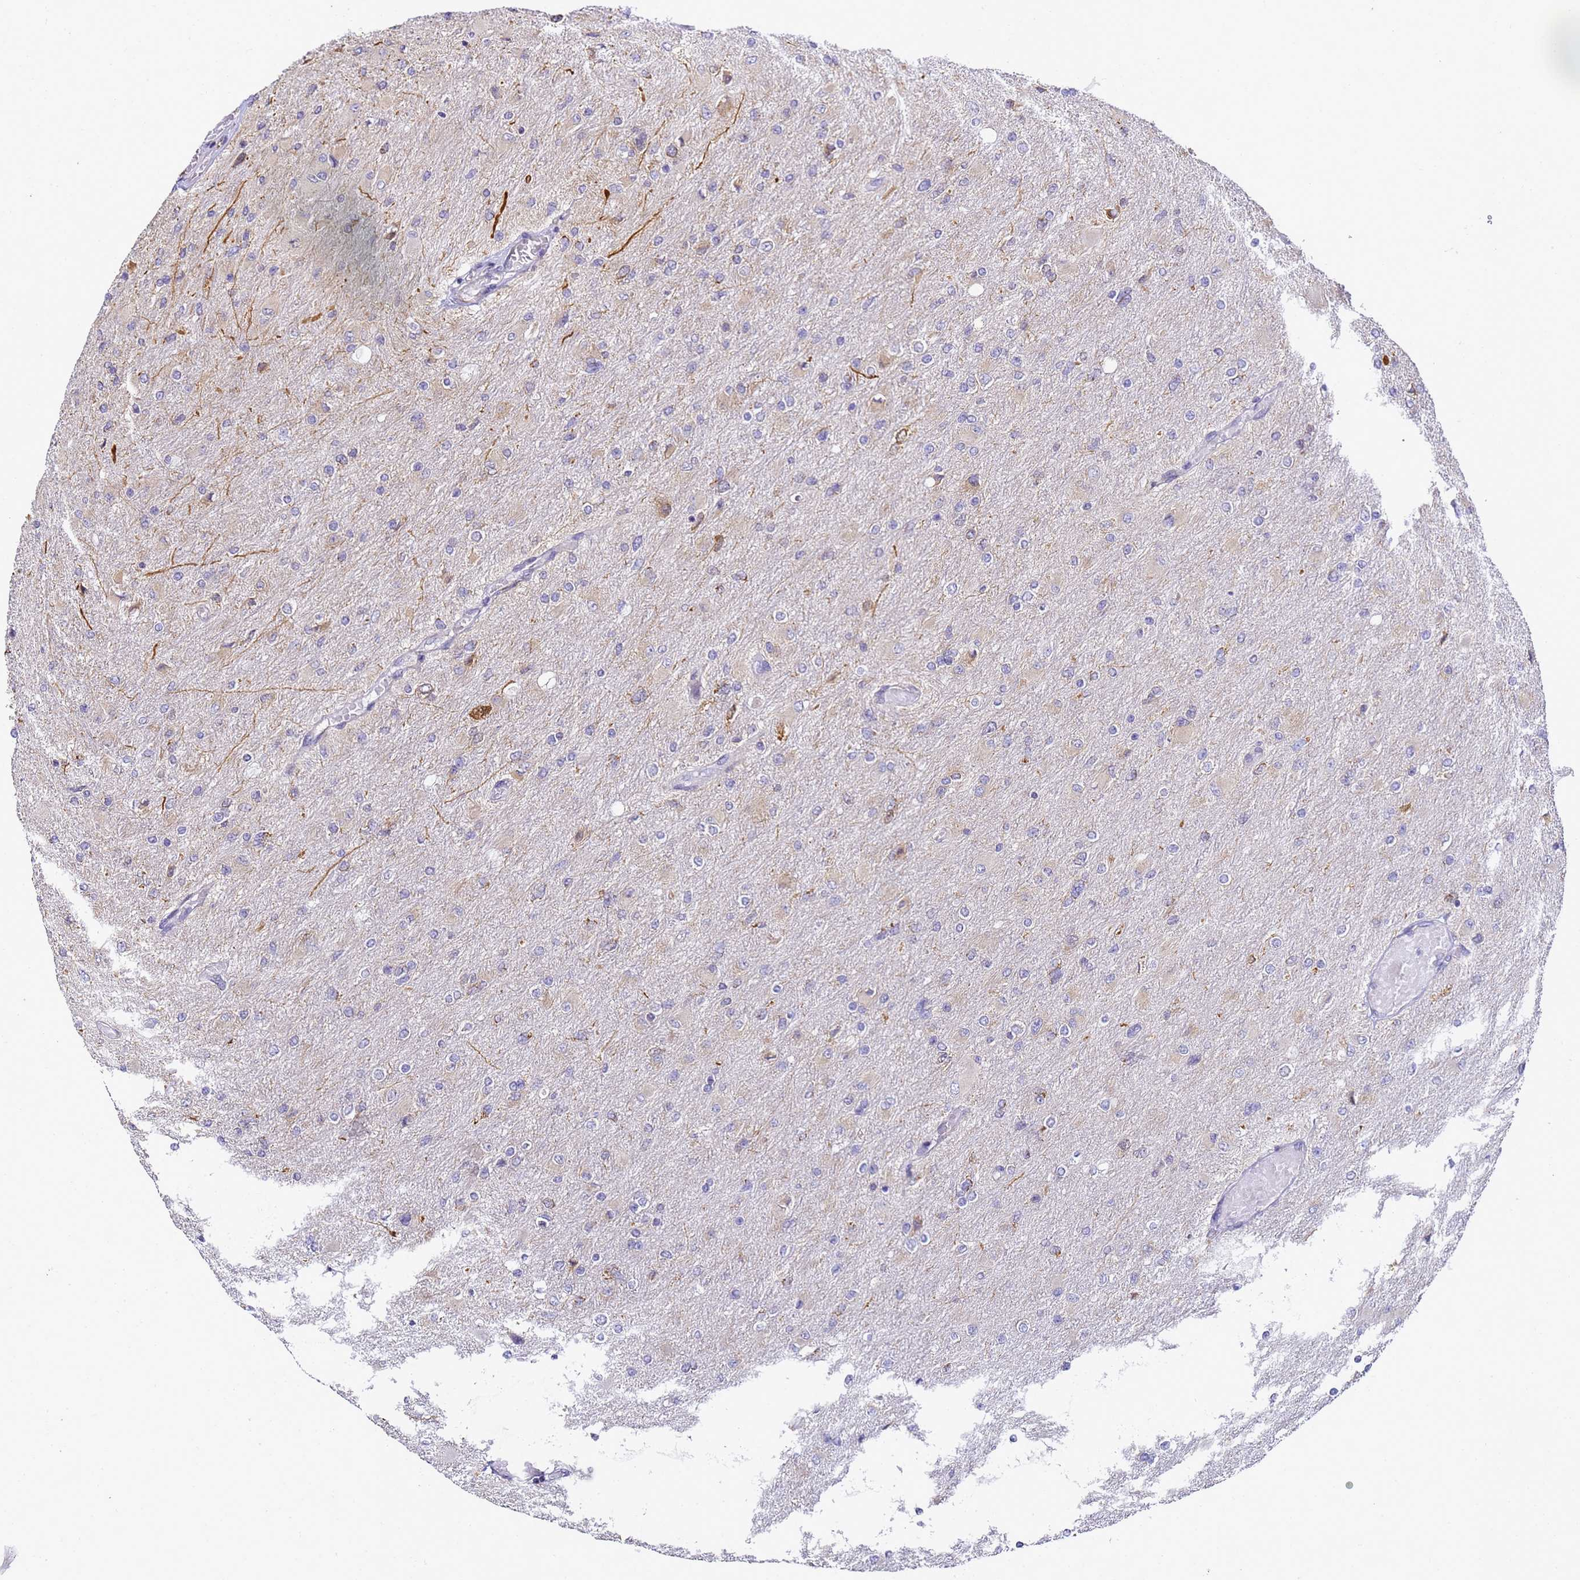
{"staining": {"intensity": "moderate", "quantity": "<25%", "location": "cytoplasmic/membranous"}, "tissue": "glioma", "cell_type": "Tumor cells", "image_type": "cancer", "snomed": [{"axis": "morphology", "description": "Glioma, malignant, High grade"}, {"axis": "topography", "description": "Cerebral cortex"}], "caption": "Immunohistochemical staining of glioma reveals moderate cytoplasmic/membranous protein expression in approximately <25% of tumor cells.", "gene": "RPL13A", "patient": {"sex": "female", "age": 36}}